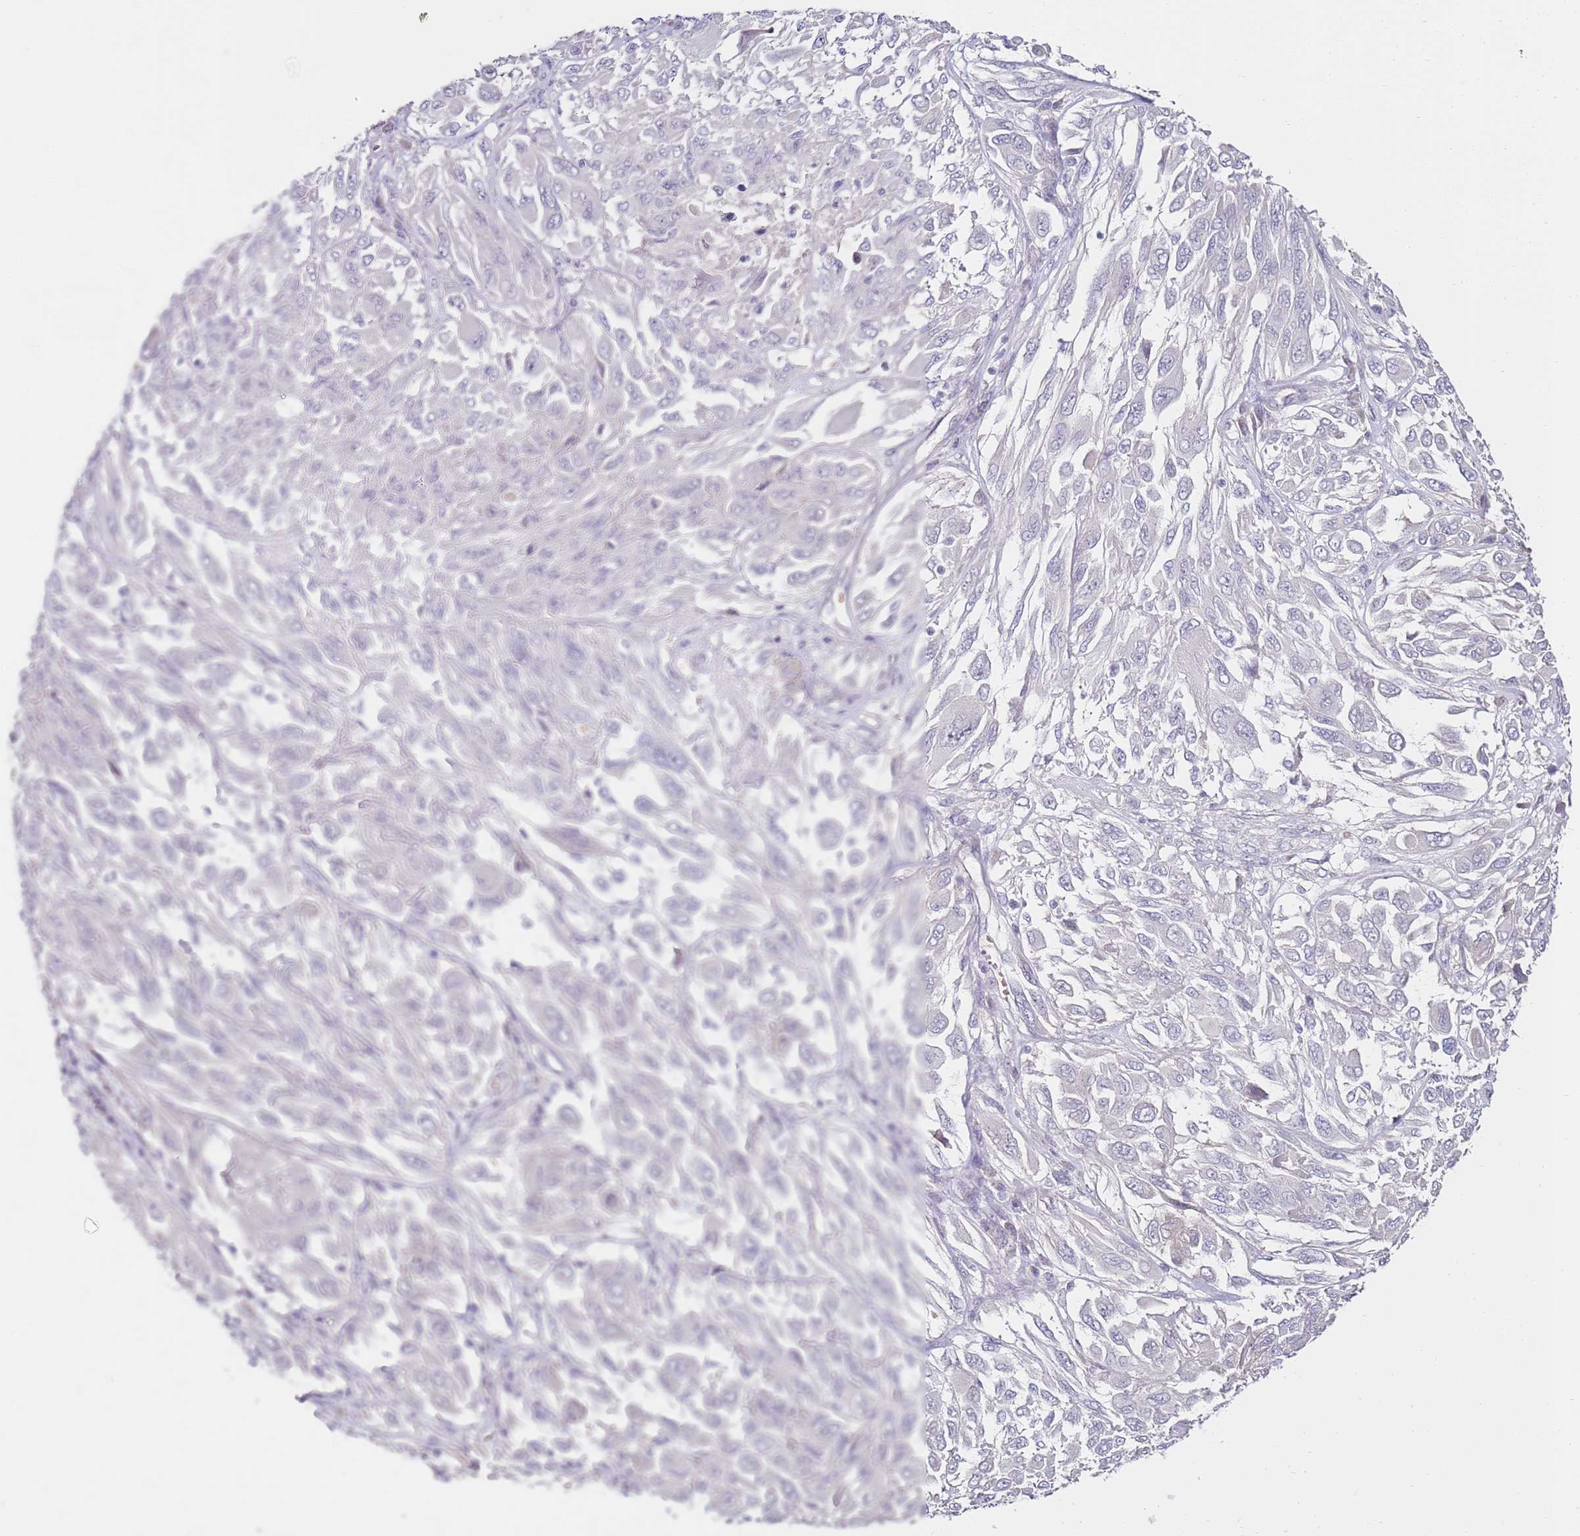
{"staining": {"intensity": "negative", "quantity": "none", "location": "none"}, "tissue": "melanoma", "cell_type": "Tumor cells", "image_type": "cancer", "snomed": [{"axis": "morphology", "description": "Malignant melanoma, NOS"}, {"axis": "topography", "description": "Skin"}], "caption": "This is an immunohistochemistry image of human melanoma. There is no expression in tumor cells.", "gene": "RARS2", "patient": {"sex": "female", "age": 91}}